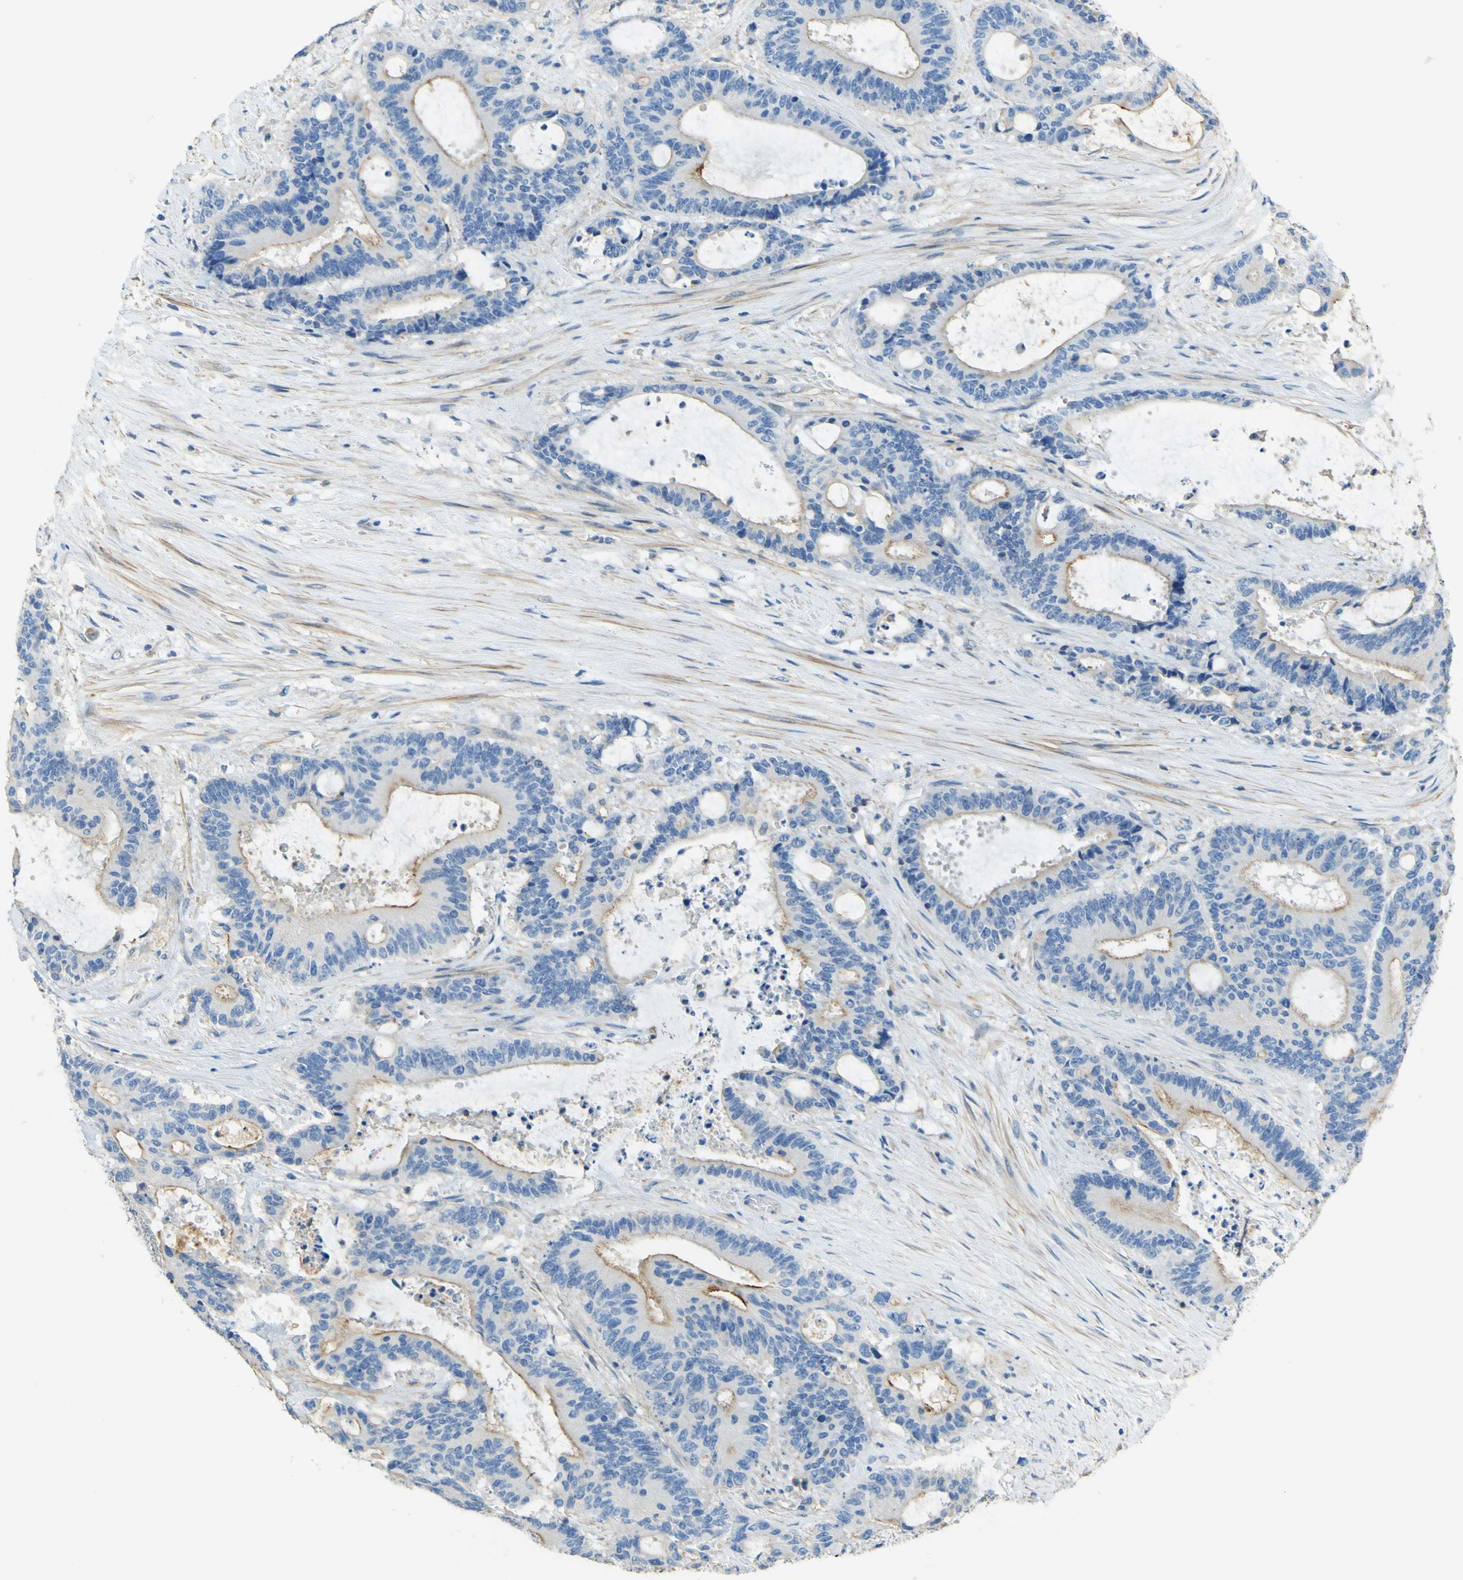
{"staining": {"intensity": "moderate", "quantity": ">75%", "location": "cytoplasmic/membranous"}, "tissue": "liver cancer", "cell_type": "Tumor cells", "image_type": "cancer", "snomed": [{"axis": "morphology", "description": "Normal tissue, NOS"}, {"axis": "morphology", "description": "Cholangiocarcinoma"}, {"axis": "topography", "description": "Liver"}, {"axis": "topography", "description": "Peripheral nerve tissue"}], "caption": "DAB (3,3'-diaminobenzidine) immunohistochemical staining of human liver cancer (cholangiocarcinoma) demonstrates moderate cytoplasmic/membranous protein positivity in about >75% of tumor cells.", "gene": "OGN", "patient": {"sex": "female", "age": 73}}